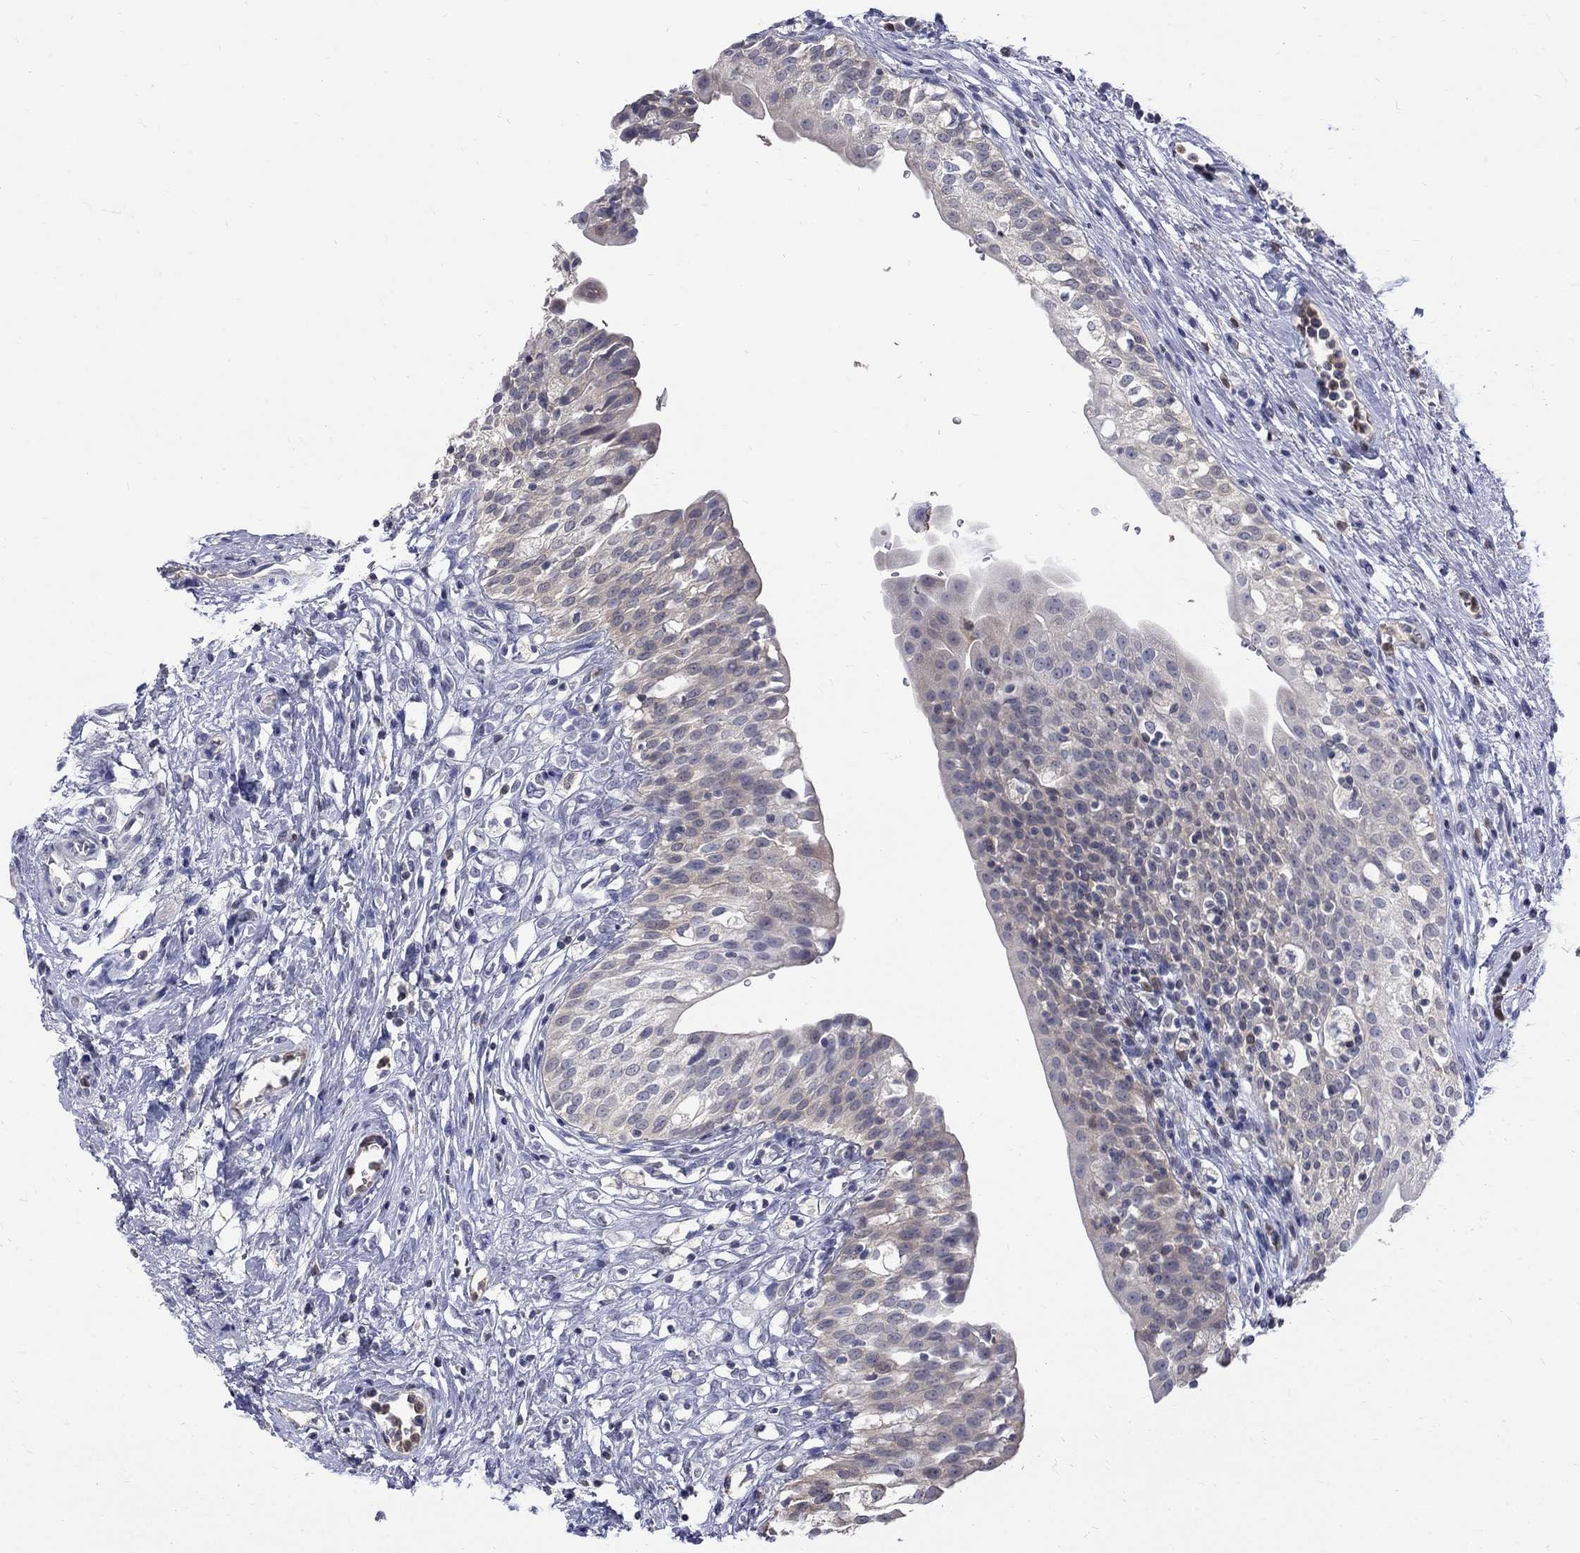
{"staining": {"intensity": "negative", "quantity": "none", "location": "none"}, "tissue": "urinary bladder", "cell_type": "Urothelial cells", "image_type": "normal", "snomed": [{"axis": "morphology", "description": "Normal tissue, NOS"}, {"axis": "topography", "description": "Urinary bladder"}], "caption": "IHC of normal human urinary bladder exhibits no expression in urothelial cells.", "gene": "HKDC1", "patient": {"sex": "male", "age": 76}}